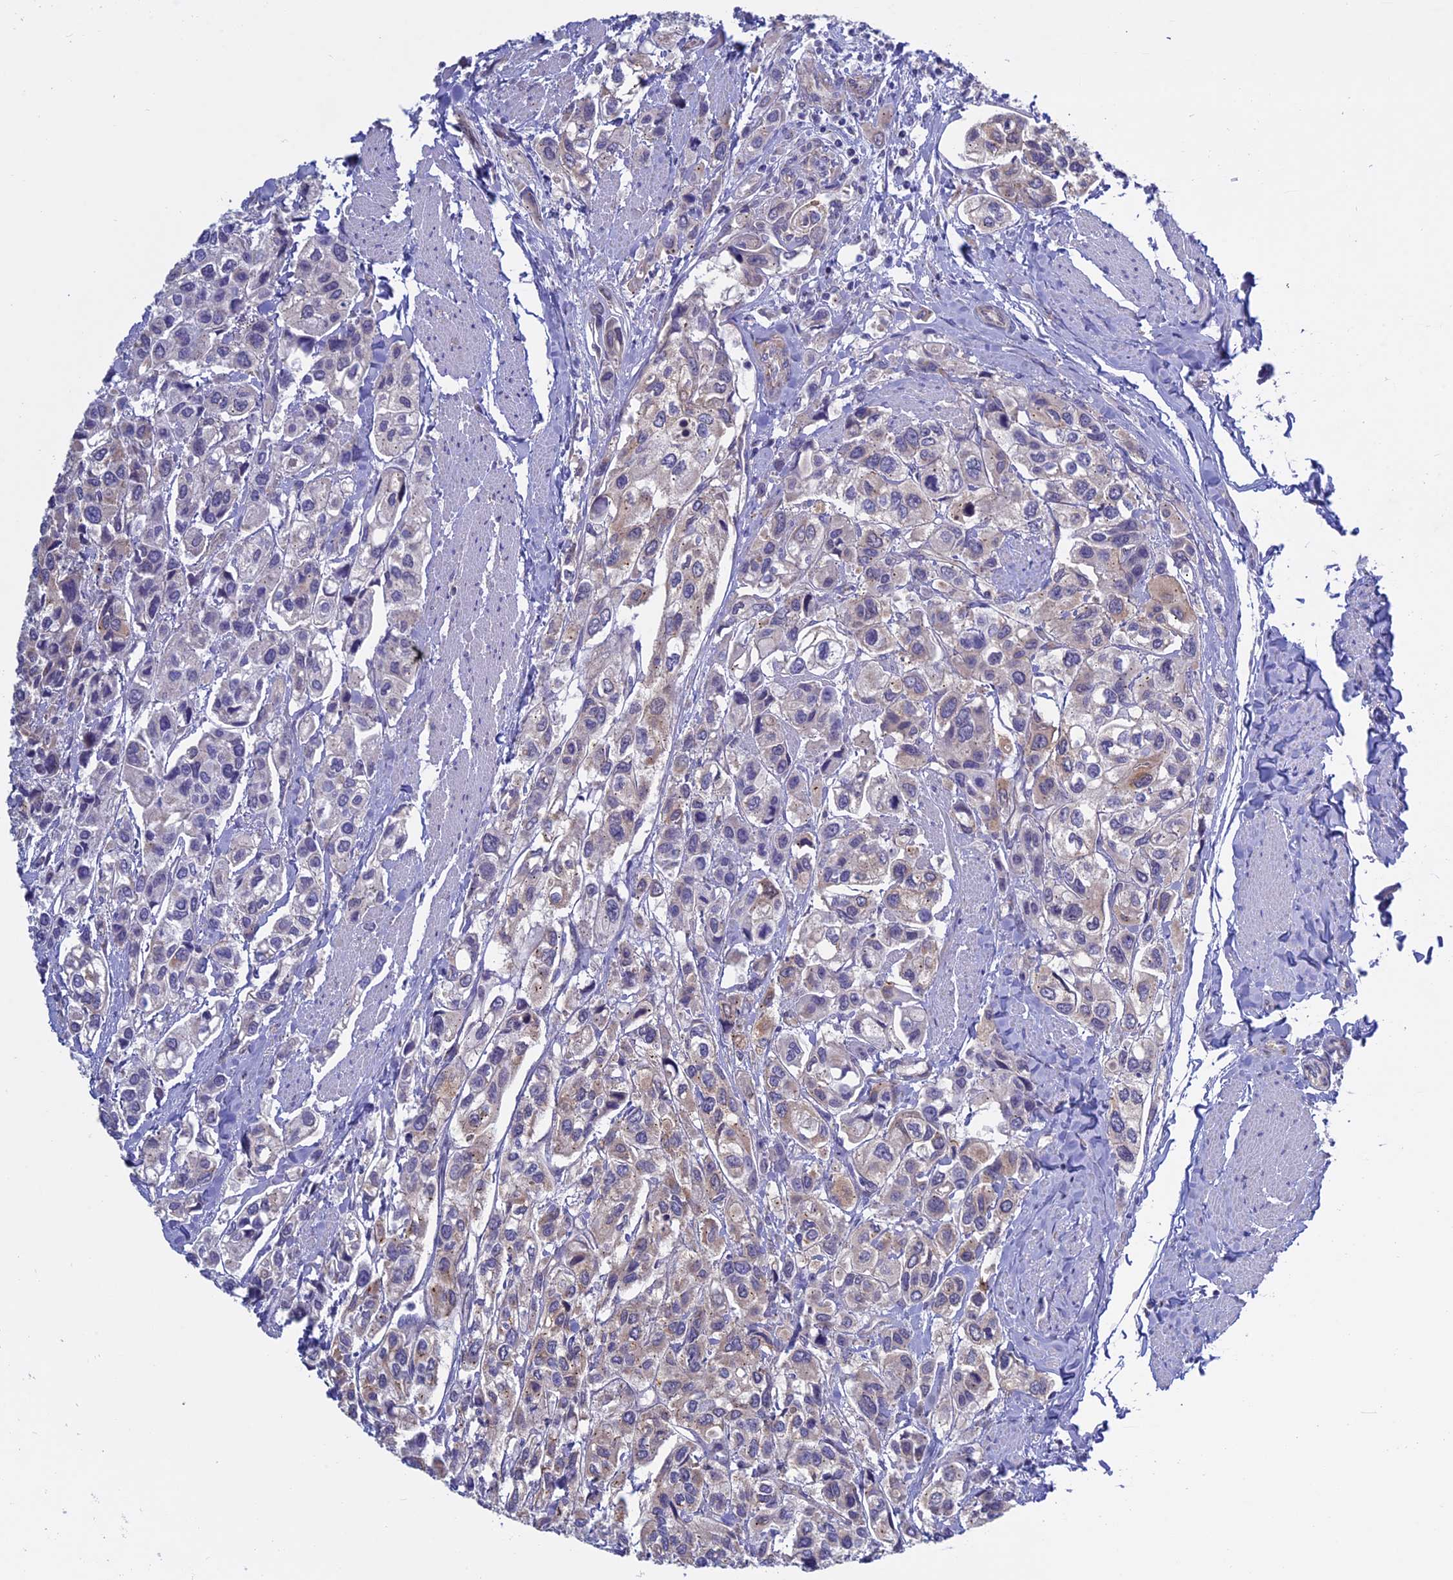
{"staining": {"intensity": "weak", "quantity": "<25%", "location": "cytoplasmic/membranous"}, "tissue": "urothelial cancer", "cell_type": "Tumor cells", "image_type": "cancer", "snomed": [{"axis": "morphology", "description": "Urothelial carcinoma, High grade"}, {"axis": "topography", "description": "Urinary bladder"}], "caption": "Tumor cells are negative for brown protein staining in urothelial cancer.", "gene": "ETFDH", "patient": {"sex": "male", "age": 67}}